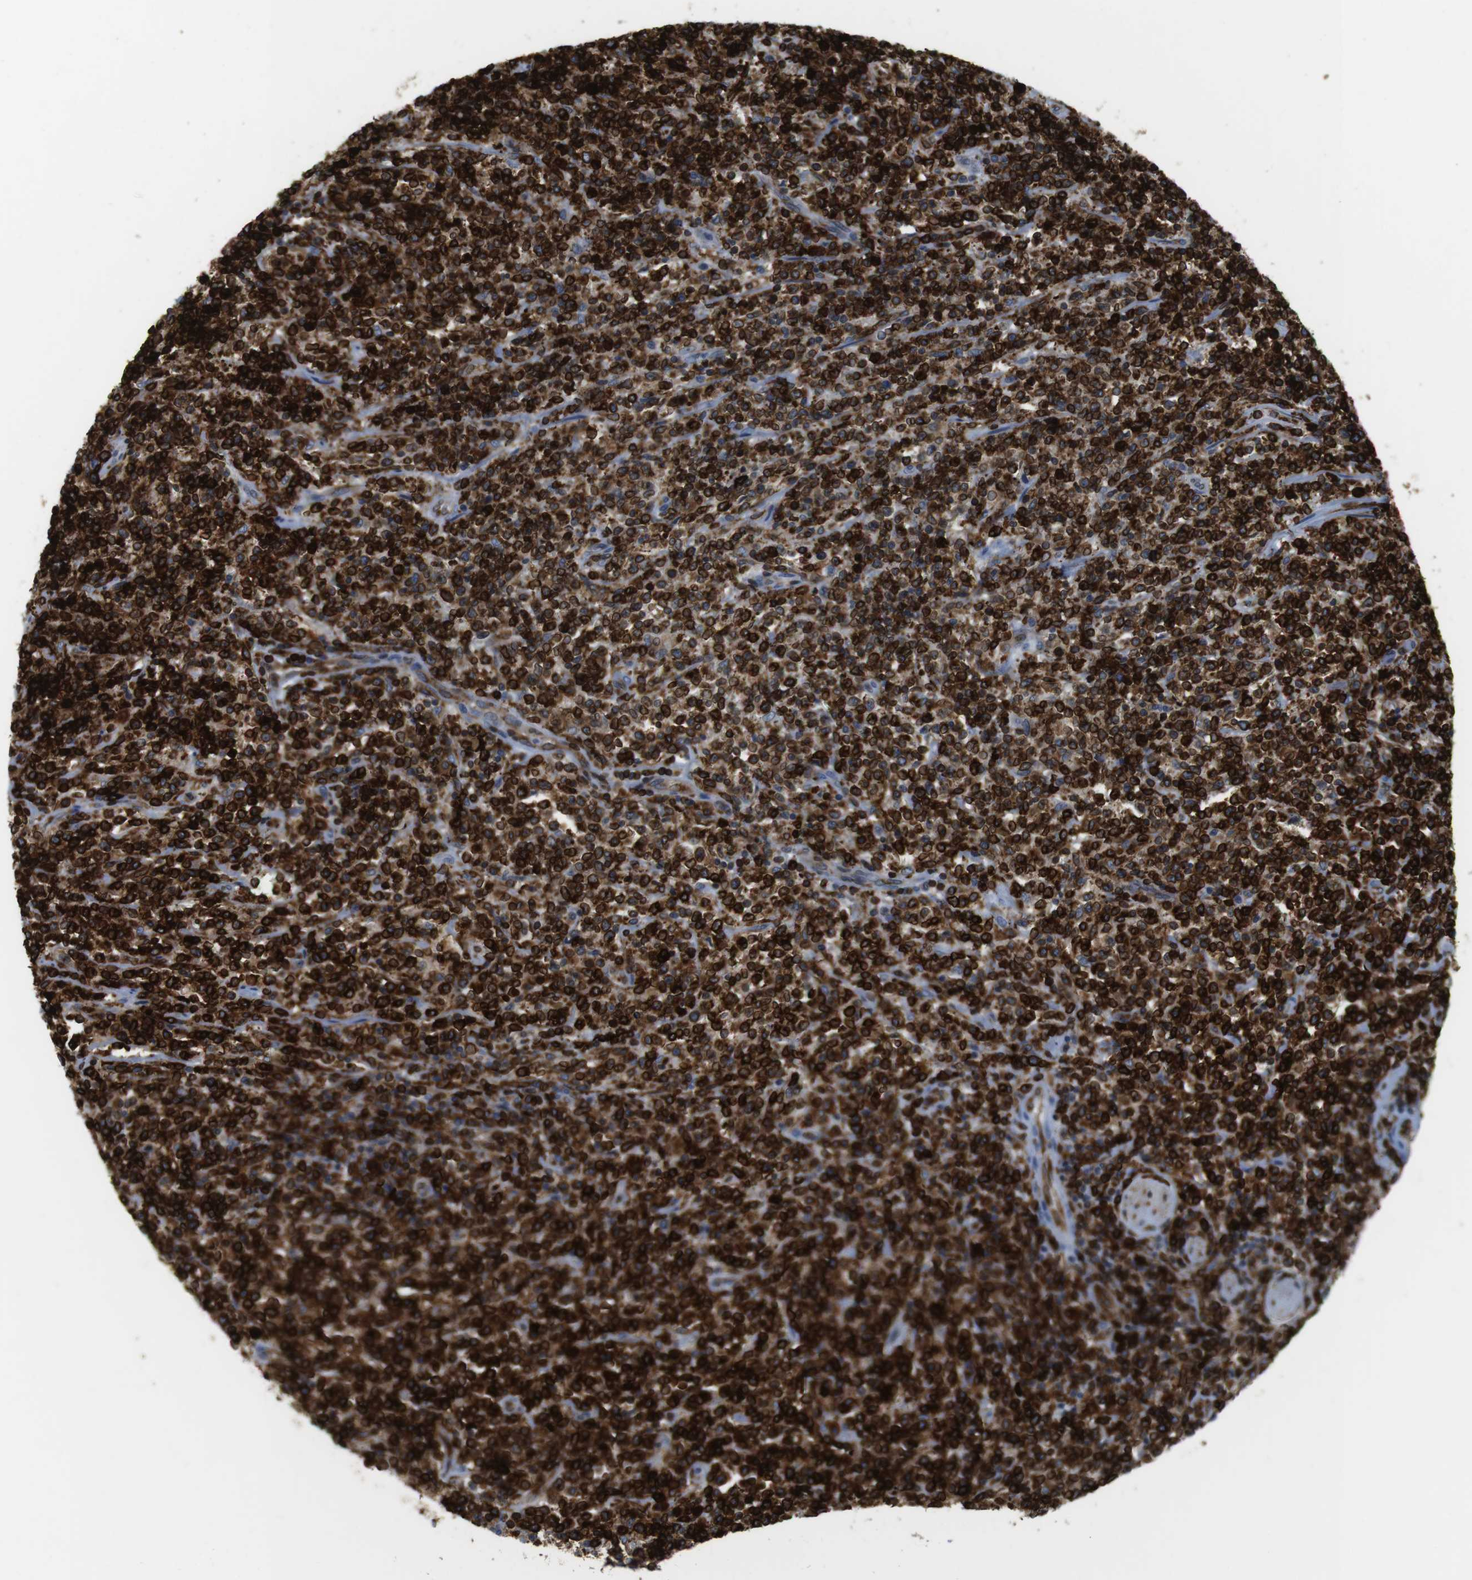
{"staining": {"intensity": "strong", "quantity": "25%-75%", "location": "cytoplasmic/membranous"}, "tissue": "lymphoma", "cell_type": "Tumor cells", "image_type": "cancer", "snomed": [{"axis": "morphology", "description": "Malignant lymphoma, non-Hodgkin's type, High grade"}, {"axis": "topography", "description": "Soft tissue"}], "caption": "A brown stain labels strong cytoplasmic/membranous expression of a protein in human malignant lymphoma, non-Hodgkin's type (high-grade) tumor cells. The protein is shown in brown color, while the nuclei are stained blue.", "gene": "CIITA", "patient": {"sex": "male", "age": 18}}